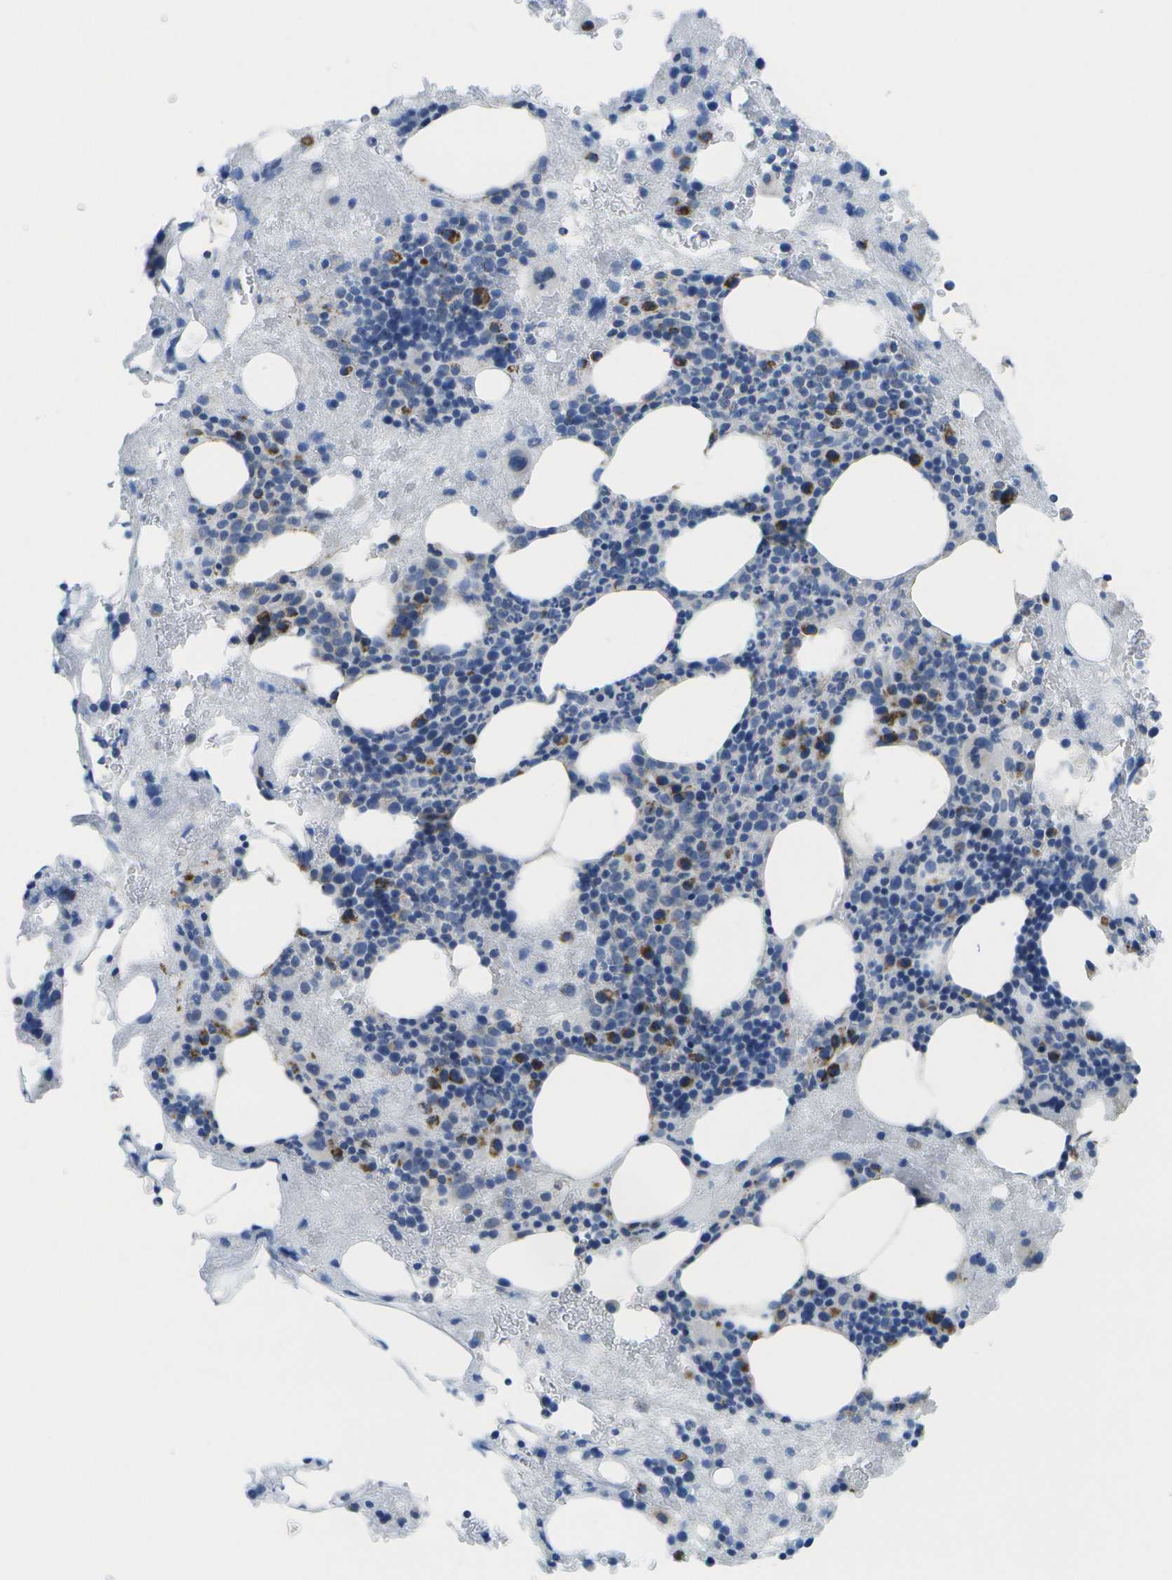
{"staining": {"intensity": "moderate", "quantity": "<25%", "location": "cytoplasmic/membranous"}, "tissue": "bone marrow", "cell_type": "Hematopoietic cells", "image_type": "normal", "snomed": [{"axis": "morphology", "description": "Normal tissue, NOS"}, {"axis": "morphology", "description": "Inflammation, NOS"}, {"axis": "topography", "description": "Bone marrow"}], "caption": "Immunohistochemistry (IHC) (DAB) staining of normal bone marrow shows moderate cytoplasmic/membranous protein staining in approximately <25% of hematopoietic cells. (Stains: DAB in brown, nuclei in blue, Microscopy: brightfield microscopy at high magnification).", "gene": "TMEM223", "patient": {"sex": "female", "age": 78}}